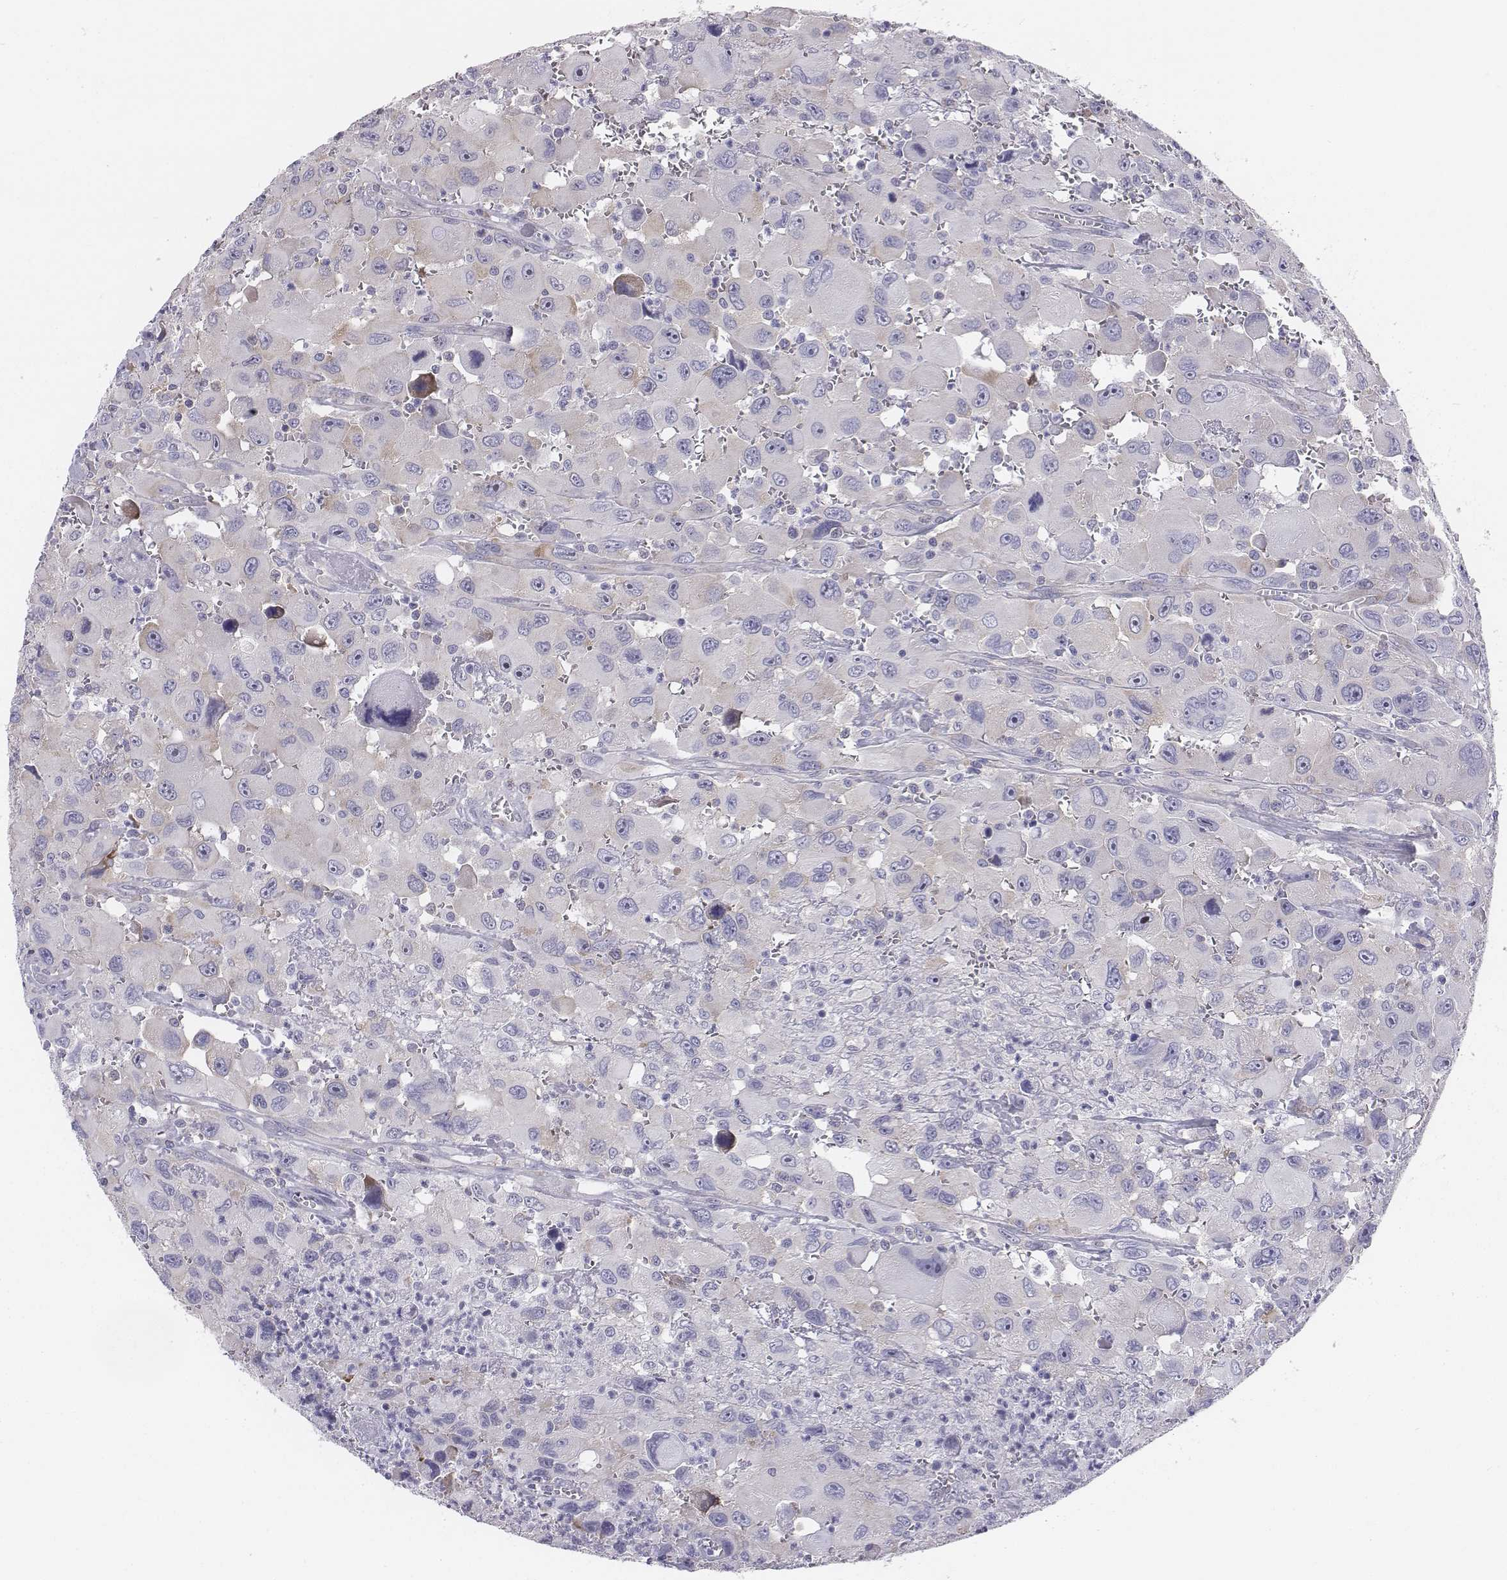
{"staining": {"intensity": "negative", "quantity": "none", "location": "none"}, "tissue": "head and neck cancer", "cell_type": "Tumor cells", "image_type": "cancer", "snomed": [{"axis": "morphology", "description": "Squamous cell carcinoma, NOS"}, {"axis": "morphology", "description": "Squamous cell carcinoma, metastatic, NOS"}, {"axis": "topography", "description": "Oral tissue"}, {"axis": "topography", "description": "Head-Neck"}], "caption": "Protein analysis of head and neck metastatic squamous cell carcinoma reveals no significant staining in tumor cells. Nuclei are stained in blue.", "gene": "CHST14", "patient": {"sex": "female", "age": 85}}